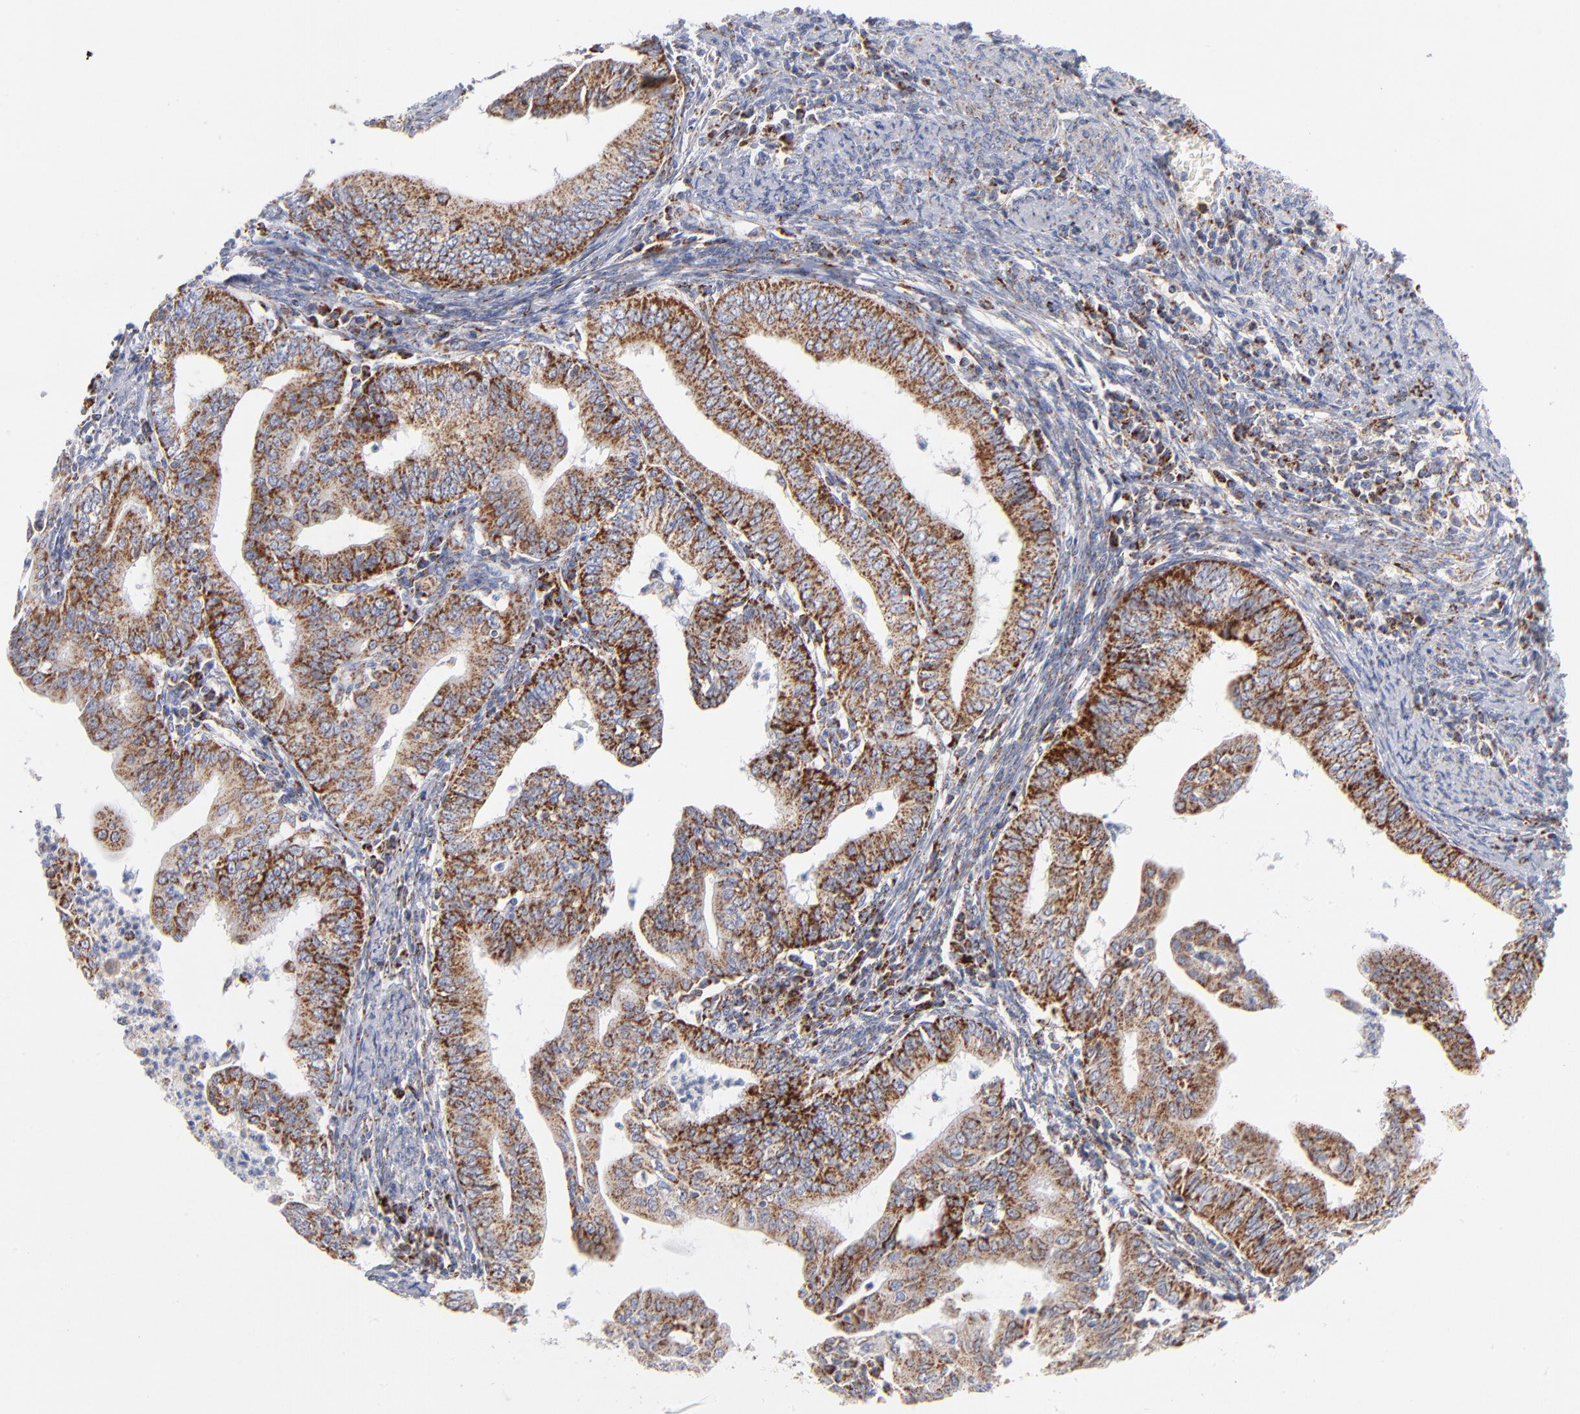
{"staining": {"intensity": "moderate", "quantity": ">75%", "location": "cytoplasmic/membranous"}, "tissue": "endometrial cancer", "cell_type": "Tumor cells", "image_type": "cancer", "snomed": [{"axis": "morphology", "description": "Adenocarcinoma, NOS"}, {"axis": "topography", "description": "Endometrium"}], "caption": "About >75% of tumor cells in endometrial cancer (adenocarcinoma) exhibit moderate cytoplasmic/membranous protein staining as visualized by brown immunohistochemical staining.", "gene": "DLAT", "patient": {"sex": "female", "age": 66}}